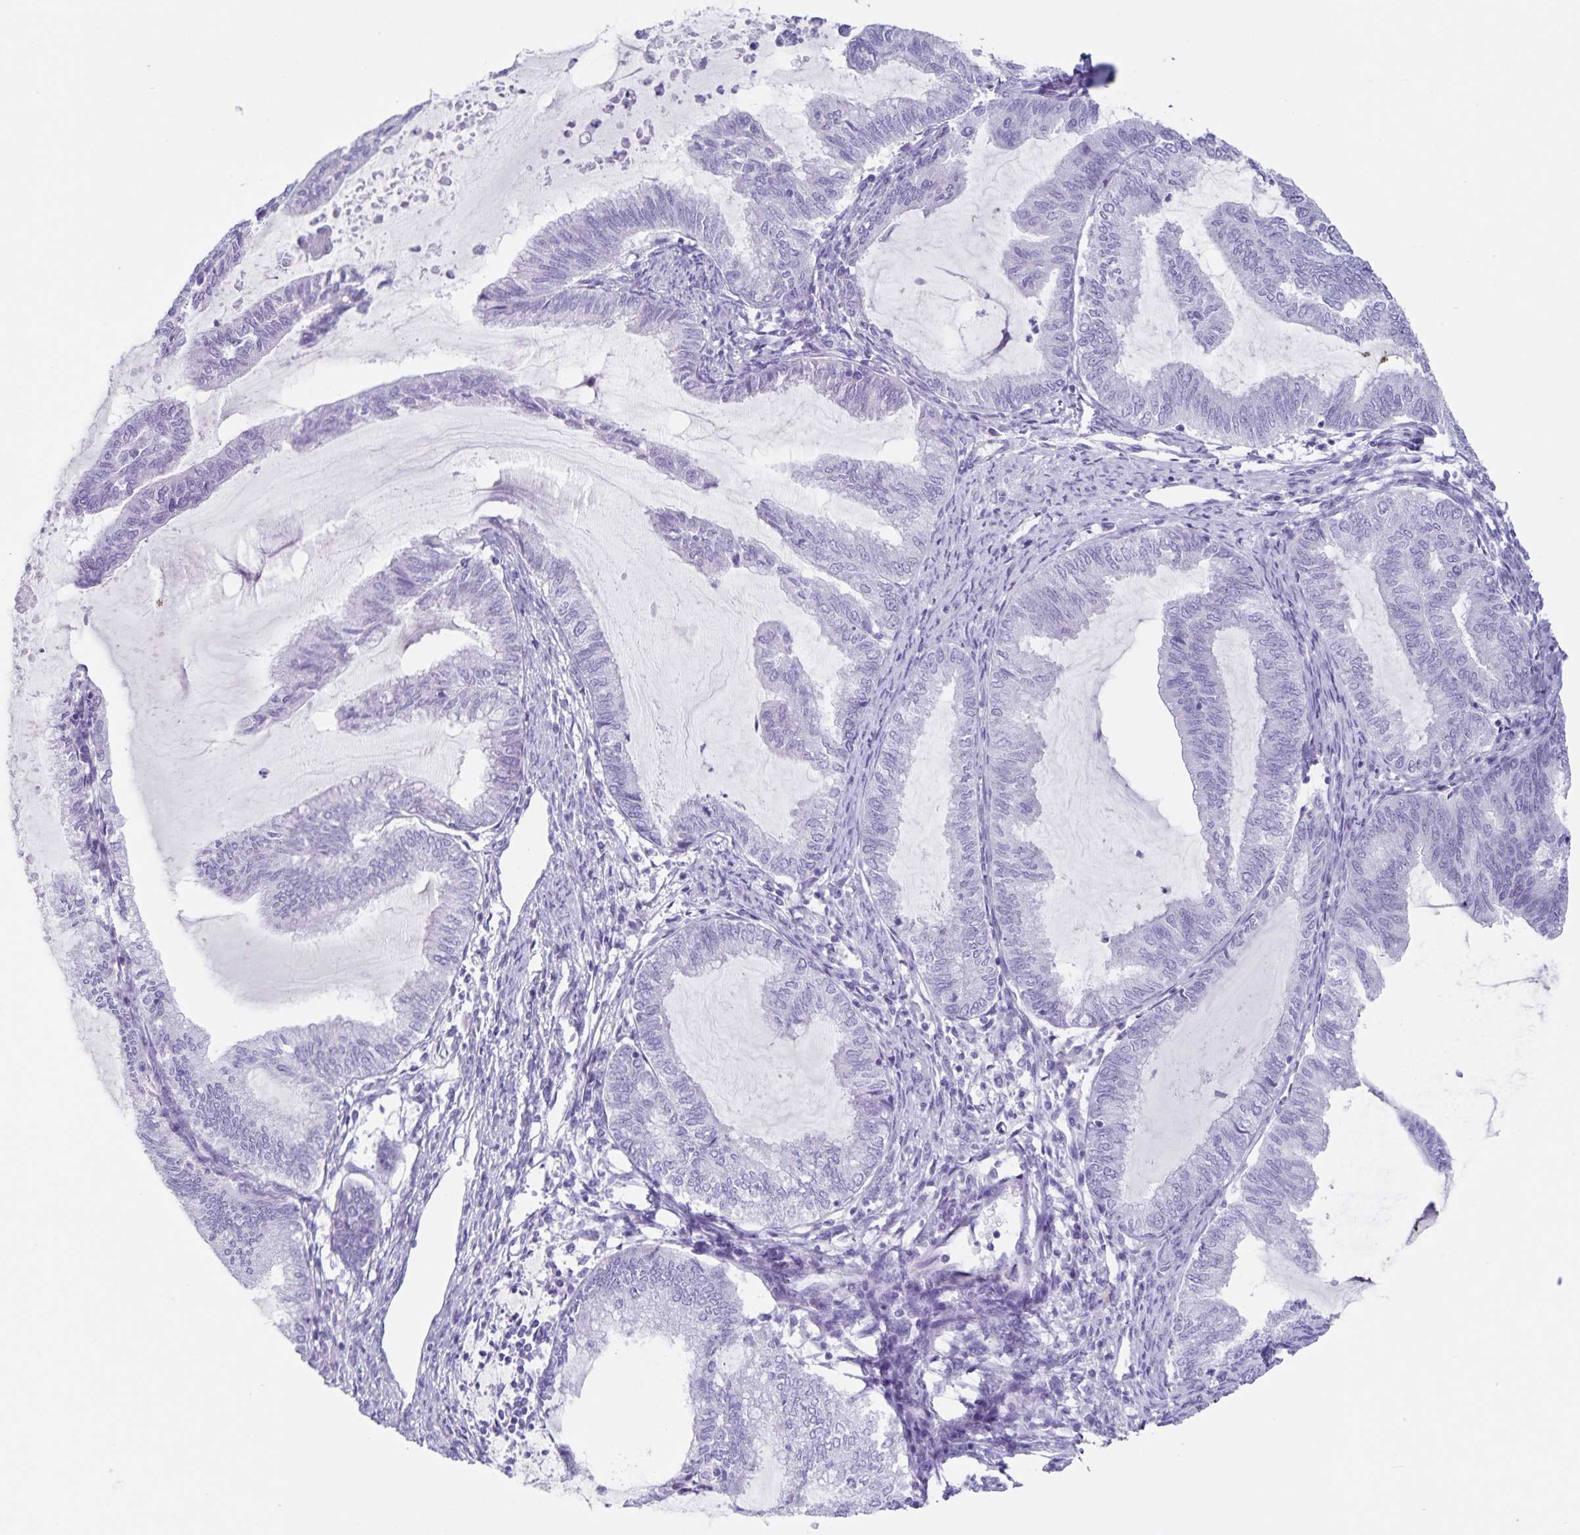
{"staining": {"intensity": "negative", "quantity": "none", "location": "none"}, "tissue": "endometrial cancer", "cell_type": "Tumor cells", "image_type": "cancer", "snomed": [{"axis": "morphology", "description": "Adenocarcinoma, NOS"}, {"axis": "topography", "description": "Endometrium"}], "caption": "Immunohistochemistry (IHC) photomicrograph of human endometrial cancer stained for a protein (brown), which exhibits no staining in tumor cells. (Stains: DAB IHC with hematoxylin counter stain, Microscopy: brightfield microscopy at high magnification).", "gene": "C11orf42", "patient": {"sex": "female", "age": 79}}